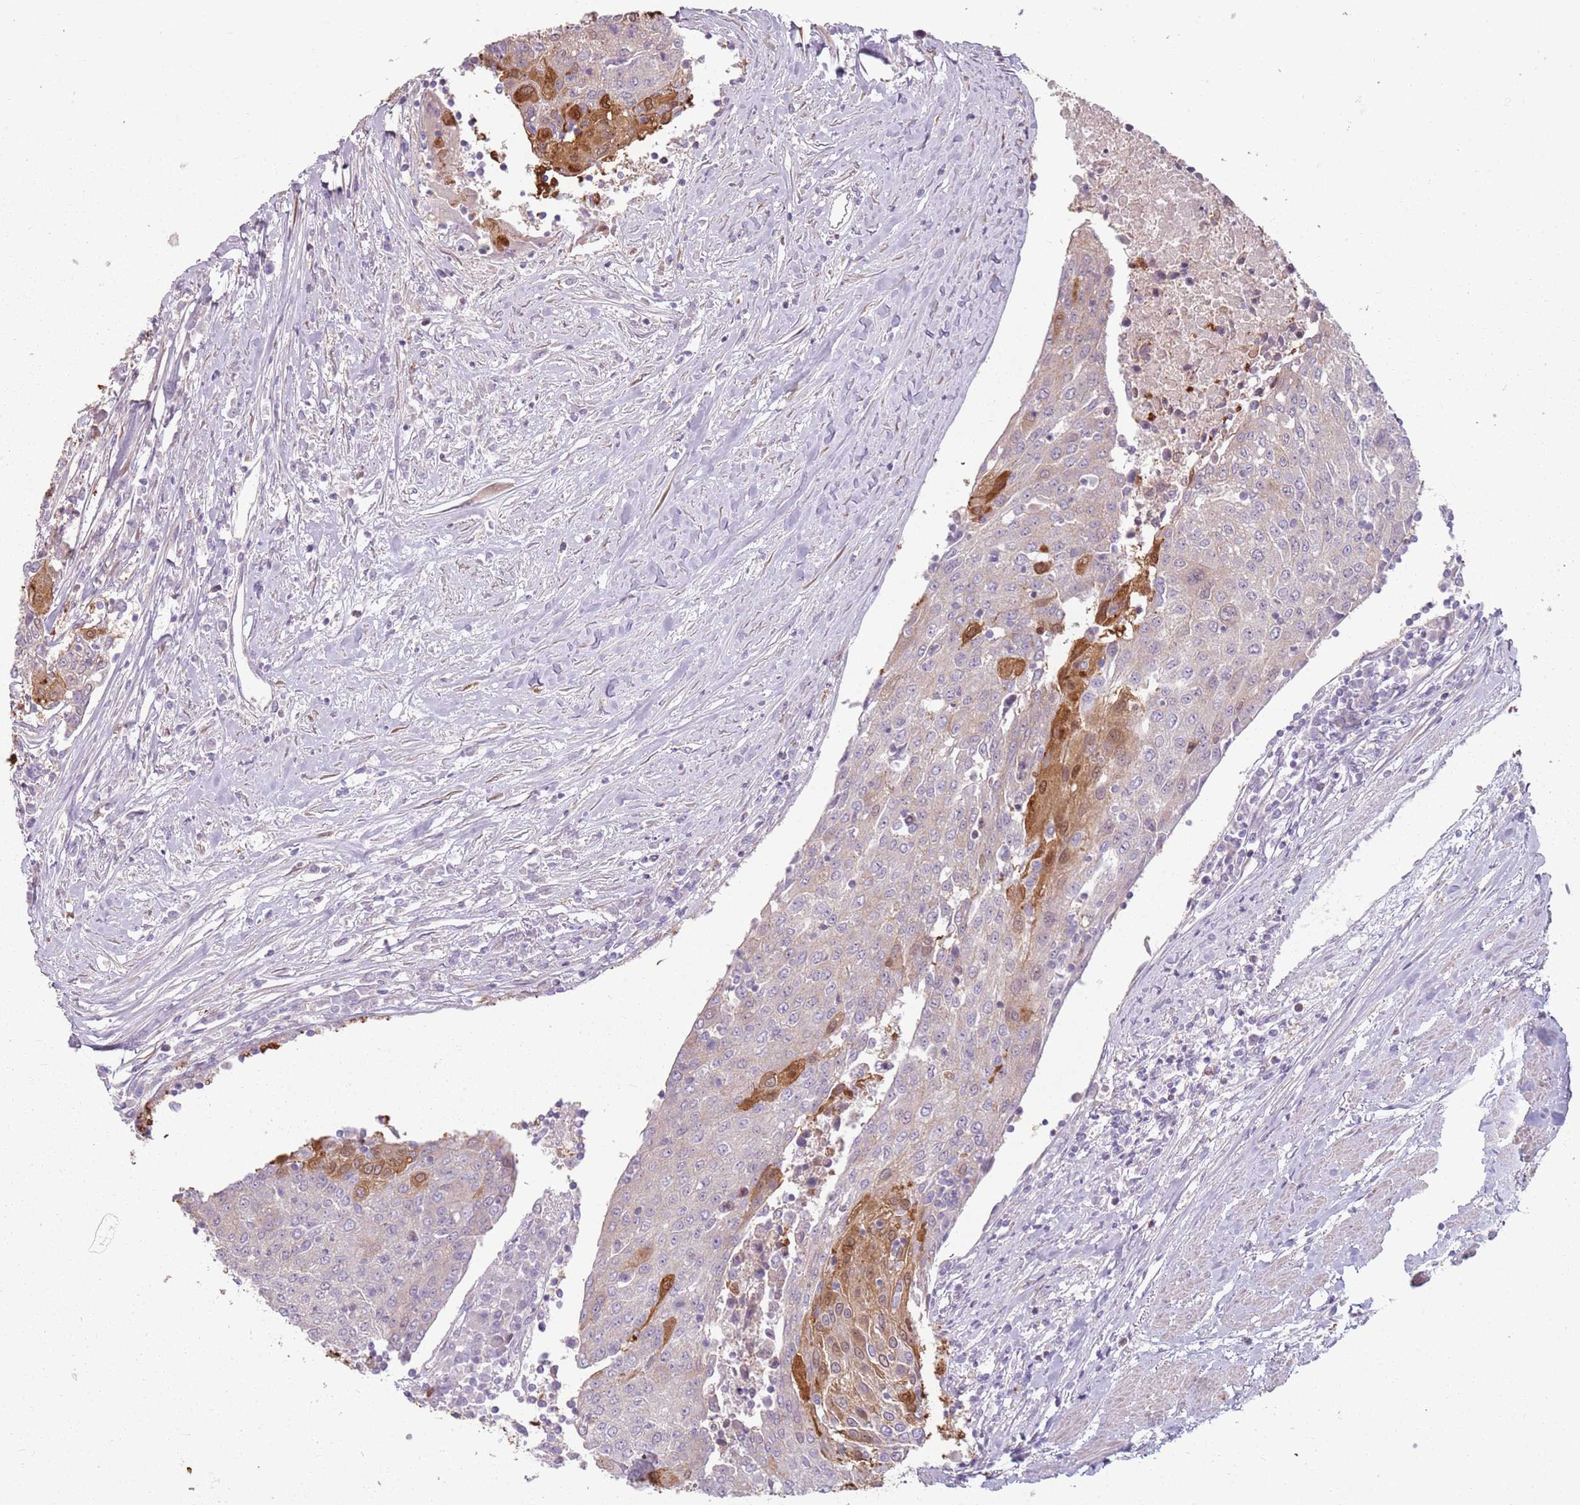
{"staining": {"intensity": "moderate", "quantity": "<25%", "location": "cytoplasmic/membranous"}, "tissue": "urothelial cancer", "cell_type": "Tumor cells", "image_type": "cancer", "snomed": [{"axis": "morphology", "description": "Urothelial carcinoma, High grade"}, {"axis": "topography", "description": "Urinary bladder"}], "caption": "Human urothelial cancer stained with a protein marker exhibits moderate staining in tumor cells.", "gene": "SPAG4", "patient": {"sex": "female", "age": 85}}